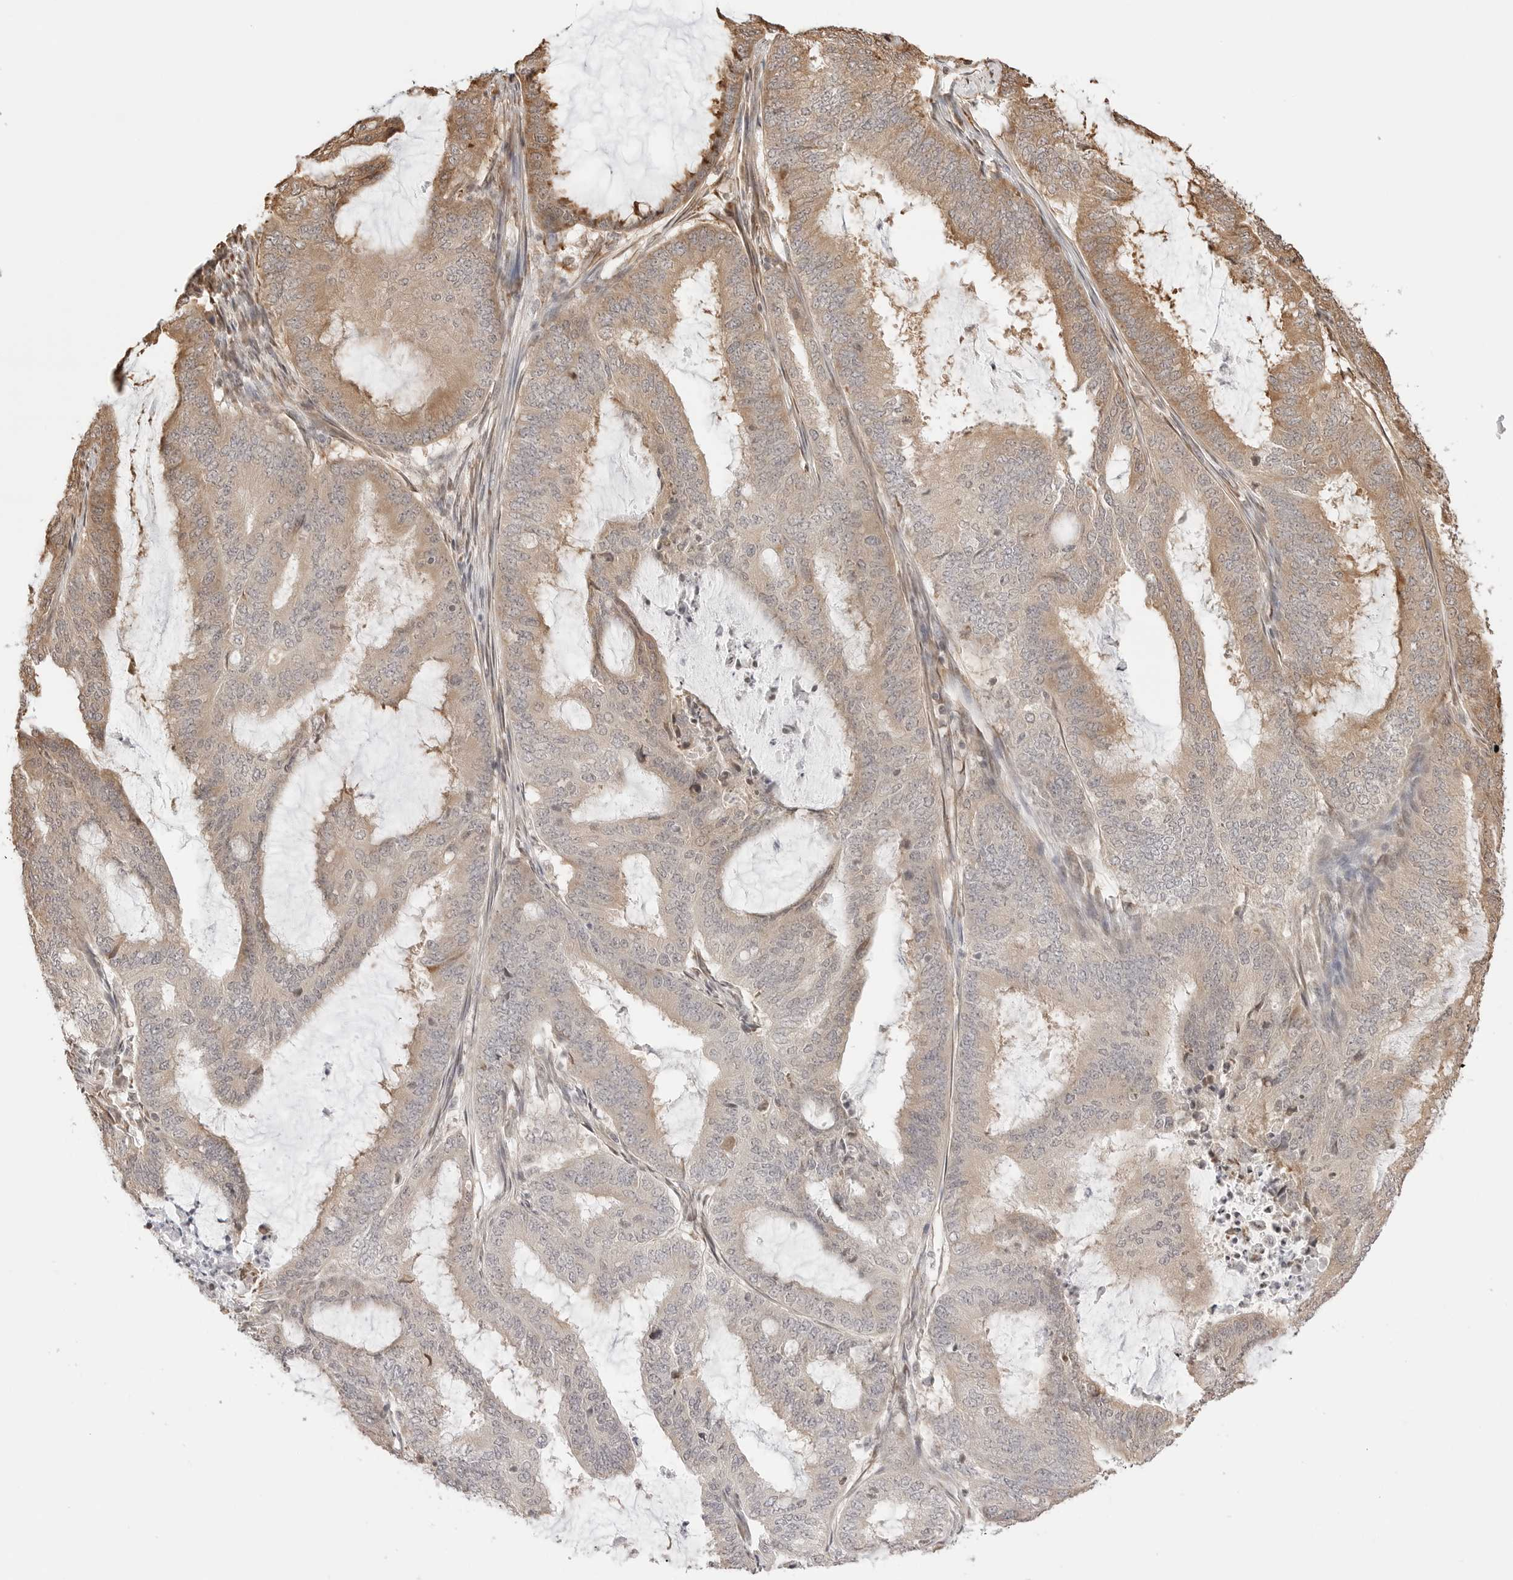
{"staining": {"intensity": "weak", "quantity": "25%-75%", "location": "cytoplasmic/membranous"}, "tissue": "endometrial cancer", "cell_type": "Tumor cells", "image_type": "cancer", "snomed": [{"axis": "morphology", "description": "Adenocarcinoma, NOS"}, {"axis": "topography", "description": "Endometrium"}], "caption": "The immunohistochemical stain labels weak cytoplasmic/membranous expression in tumor cells of endometrial adenocarcinoma tissue. The staining was performed using DAB (3,3'-diaminobenzidine), with brown indicating positive protein expression. Nuclei are stained blue with hematoxylin.", "gene": "FKBP14", "patient": {"sex": "female", "age": 51}}